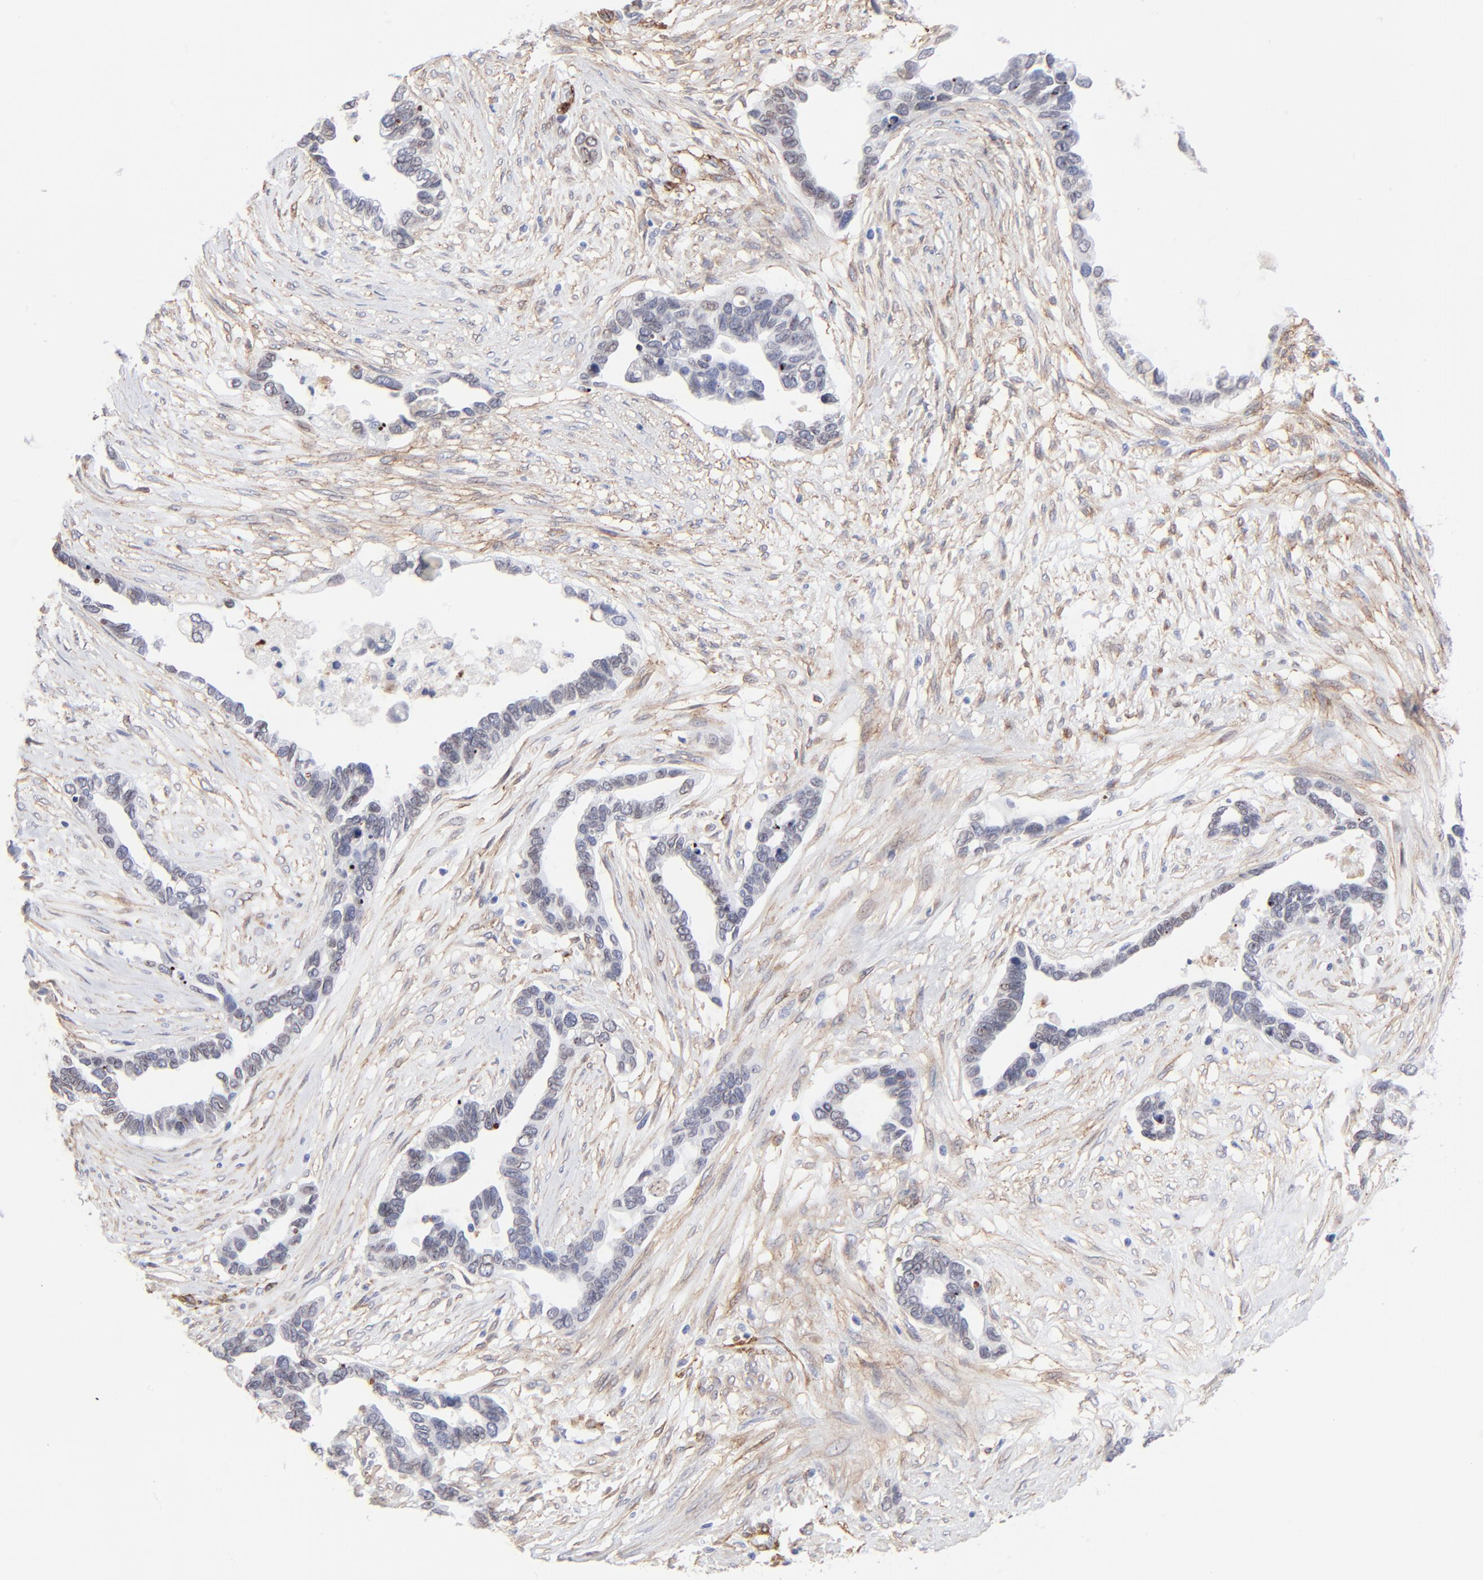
{"staining": {"intensity": "weak", "quantity": "<25%", "location": "cytoplasmic/membranous,nuclear"}, "tissue": "ovarian cancer", "cell_type": "Tumor cells", "image_type": "cancer", "snomed": [{"axis": "morphology", "description": "Cystadenocarcinoma, serous, NOS"}, {"axis": "topography", "description": "Ovary"}], "caption": "Tumor cells show no significant expression in ovarian serous cystadenocarcinoma.", "gene": "PDGFRB", "patient": {"sex": "female", "age": 54}}